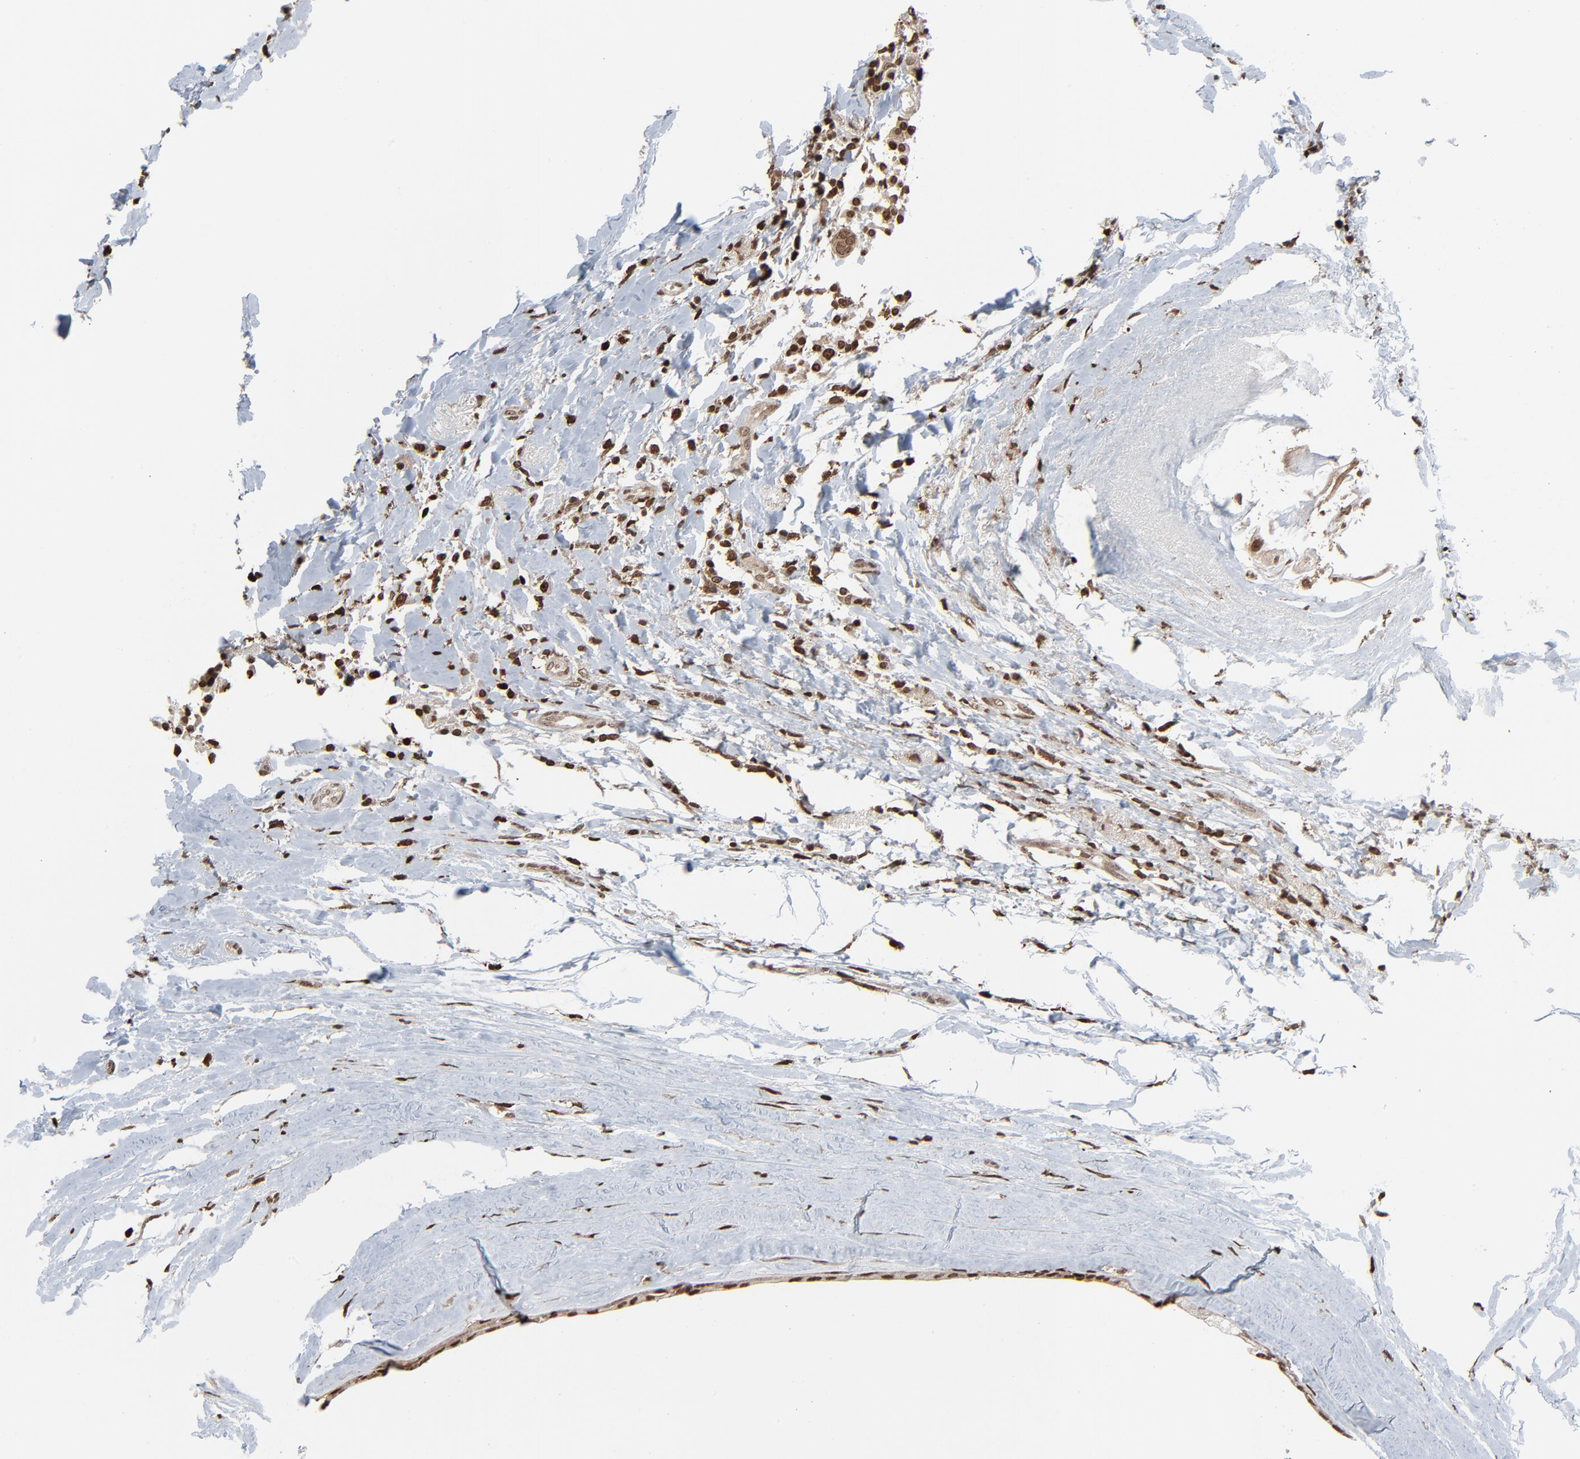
{"staining": {"intensity": "moderate", "quantity": ">75%", "location": "nuclear"}, "tissue": "breast cancer", "cell_type": "Tumor cells", "image_type": "cancer", "snomed": [{"axis": "morphology", "description": "Duct carcinoma"}, {"axis": "topography", "description": "Breast"}], "caption": "Protein staining of breast cancer (invasive ductal carcinoma) tissue reveals moderate nuclear staining in about >75% of tumor cells.", "gene": "RPS6KA3", "patient": {"sex": "female", "age": 54}}